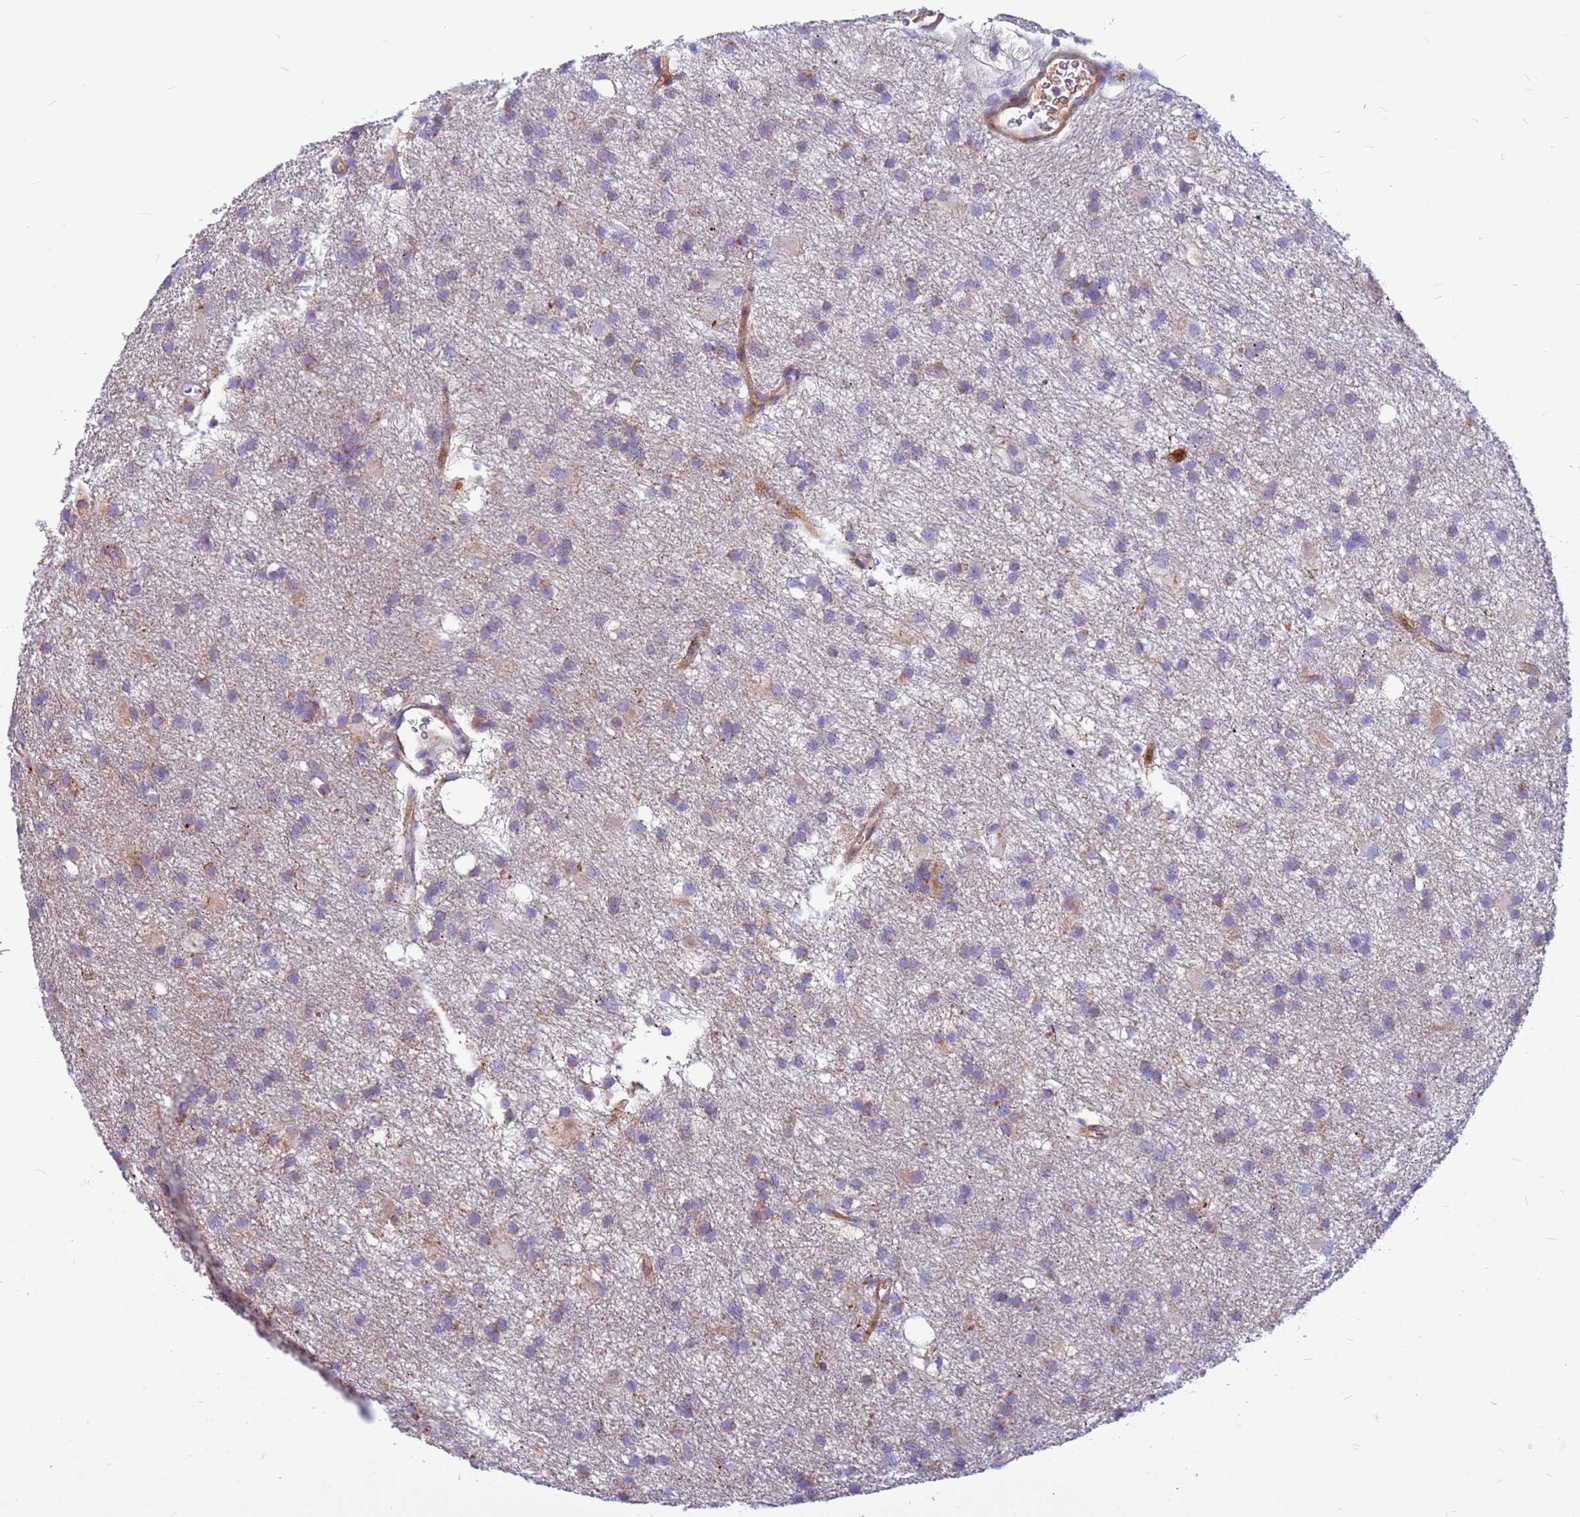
{"staining": {"intensity": "weak", "quantity": "<25%", "location": "cytoplasmic/membranous"}, "tissue": "glioma", "cell_type": "Tumor cells", "image_type": "cancer", "snomed": [{"axis": "morphology", "description": "Glioma, malignant, High grade"}, {"axis": "topography", "description": "Brain"}], "caption": "Malignant glioma (high-grade) stained for a protein using immunohistochemistry (IHC) shows no staining tumor cells.", "gene": "CRHBP", "patient": {"sex": "male", "age": 77}}